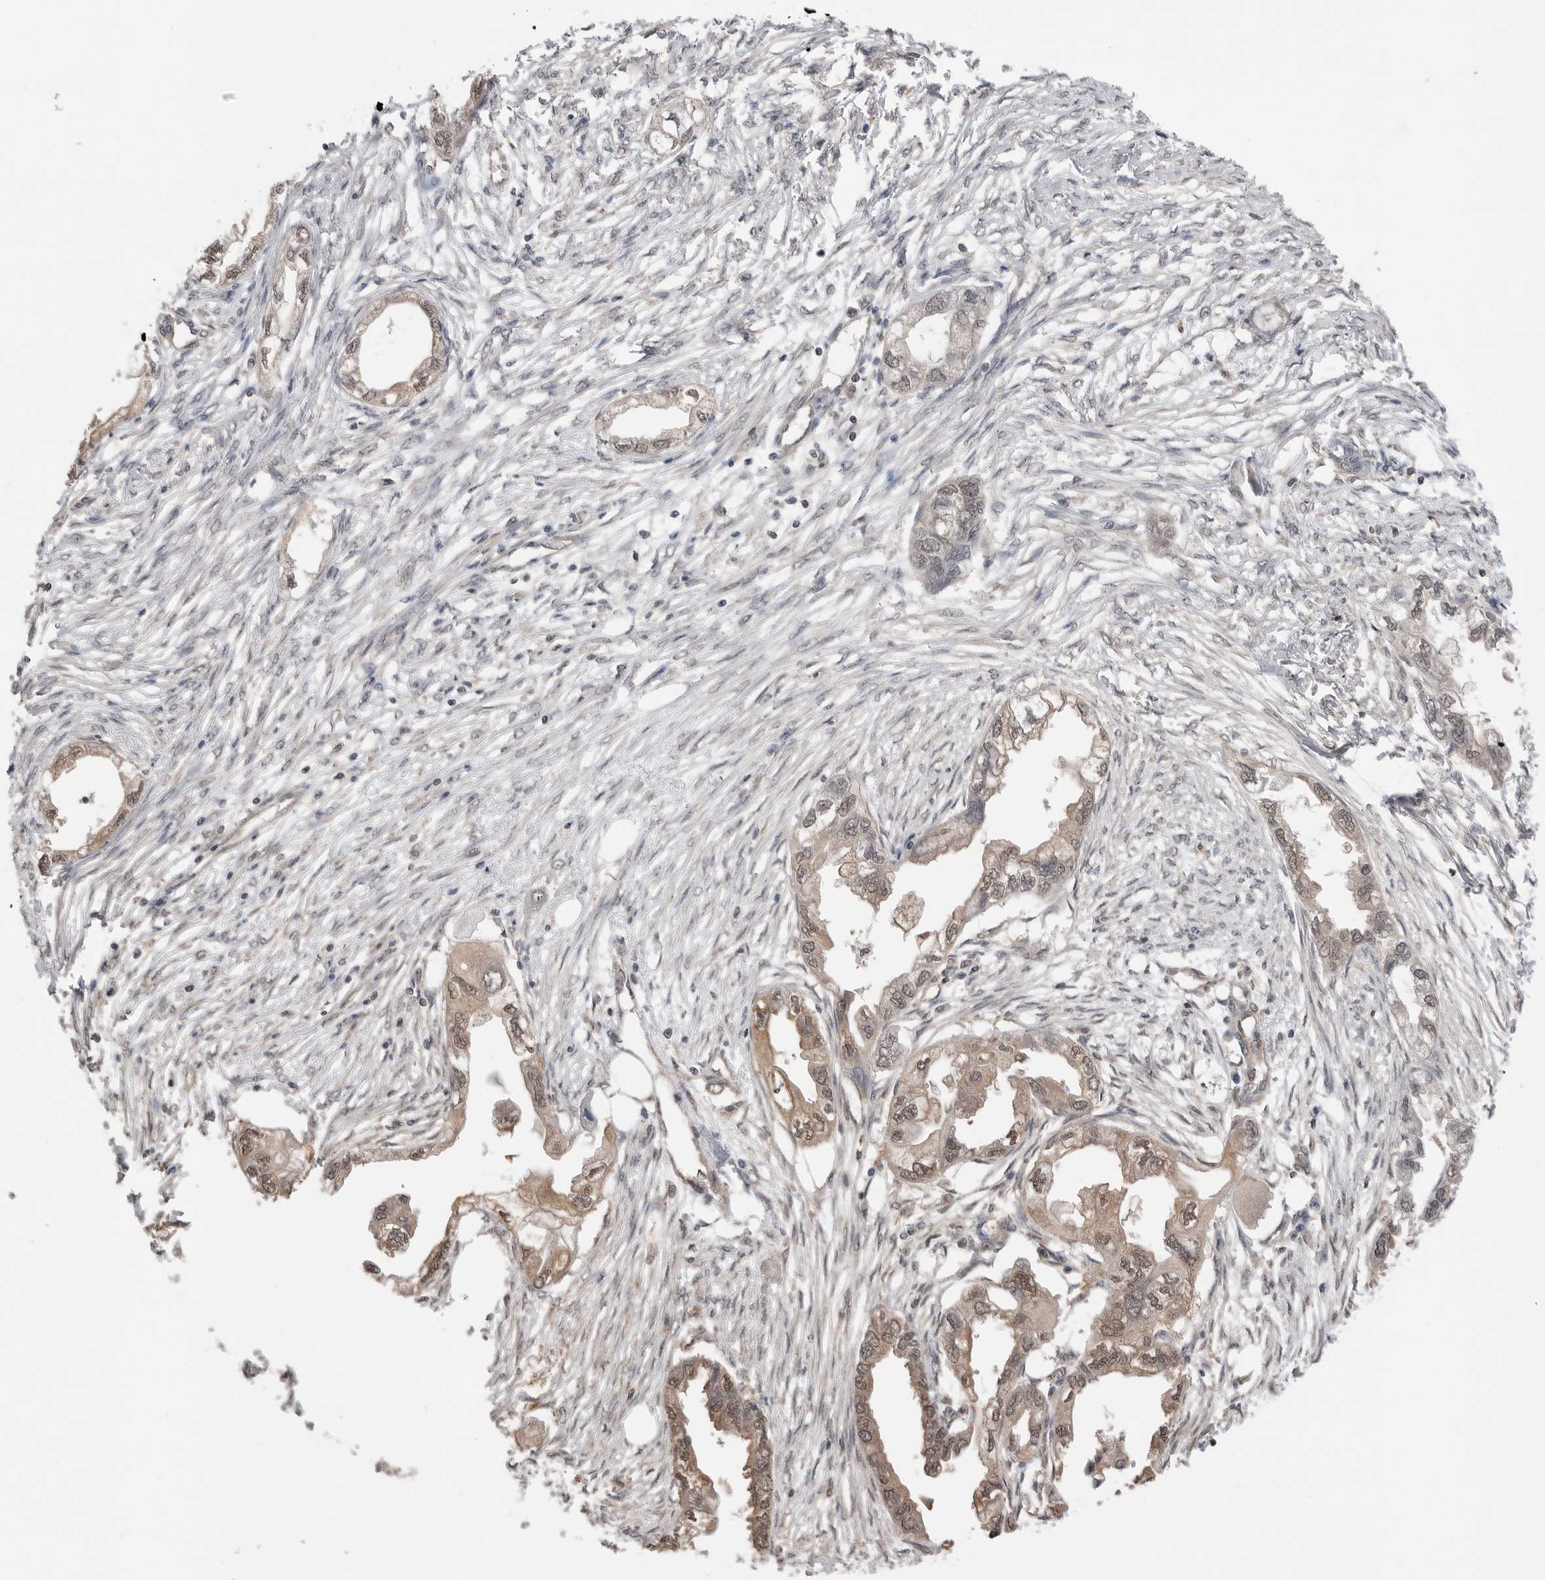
{"staining": {"intensity": "weak", "quantity": ">75%", "location": "cytoplasmic/membranous,nuclear"}, "tissue": "endometrial cancer", "cell_type": "Tumor cells", "image_type": "cancer", "snomed": [{"axis": "morphology", "description": "Adenocarcinoma, NOS"}, {"axis": "morphology", "description": "Adenocarcinoma, metastatic, NOS"}, {"axis": "topography", "description": "Adipose tissue"}, {"axis": "topography", "description": "Endometrium"}], "caption": "Immunohistochemistry staining of metastatic adenocarcinoma (endometrial), which reveals low levels of weak cytoplasmic/membranous and nuclear positivity in about >75% of tumor cells indicating weak cytoplasmic/membranous and nuclear protein staining. The staining was performed using DAB (brown) for protein detection and nuclei were counterstained in hematoxylin (blue).", "gene": "PEAK1", "patient": {"sex": "female", "age": 67}}